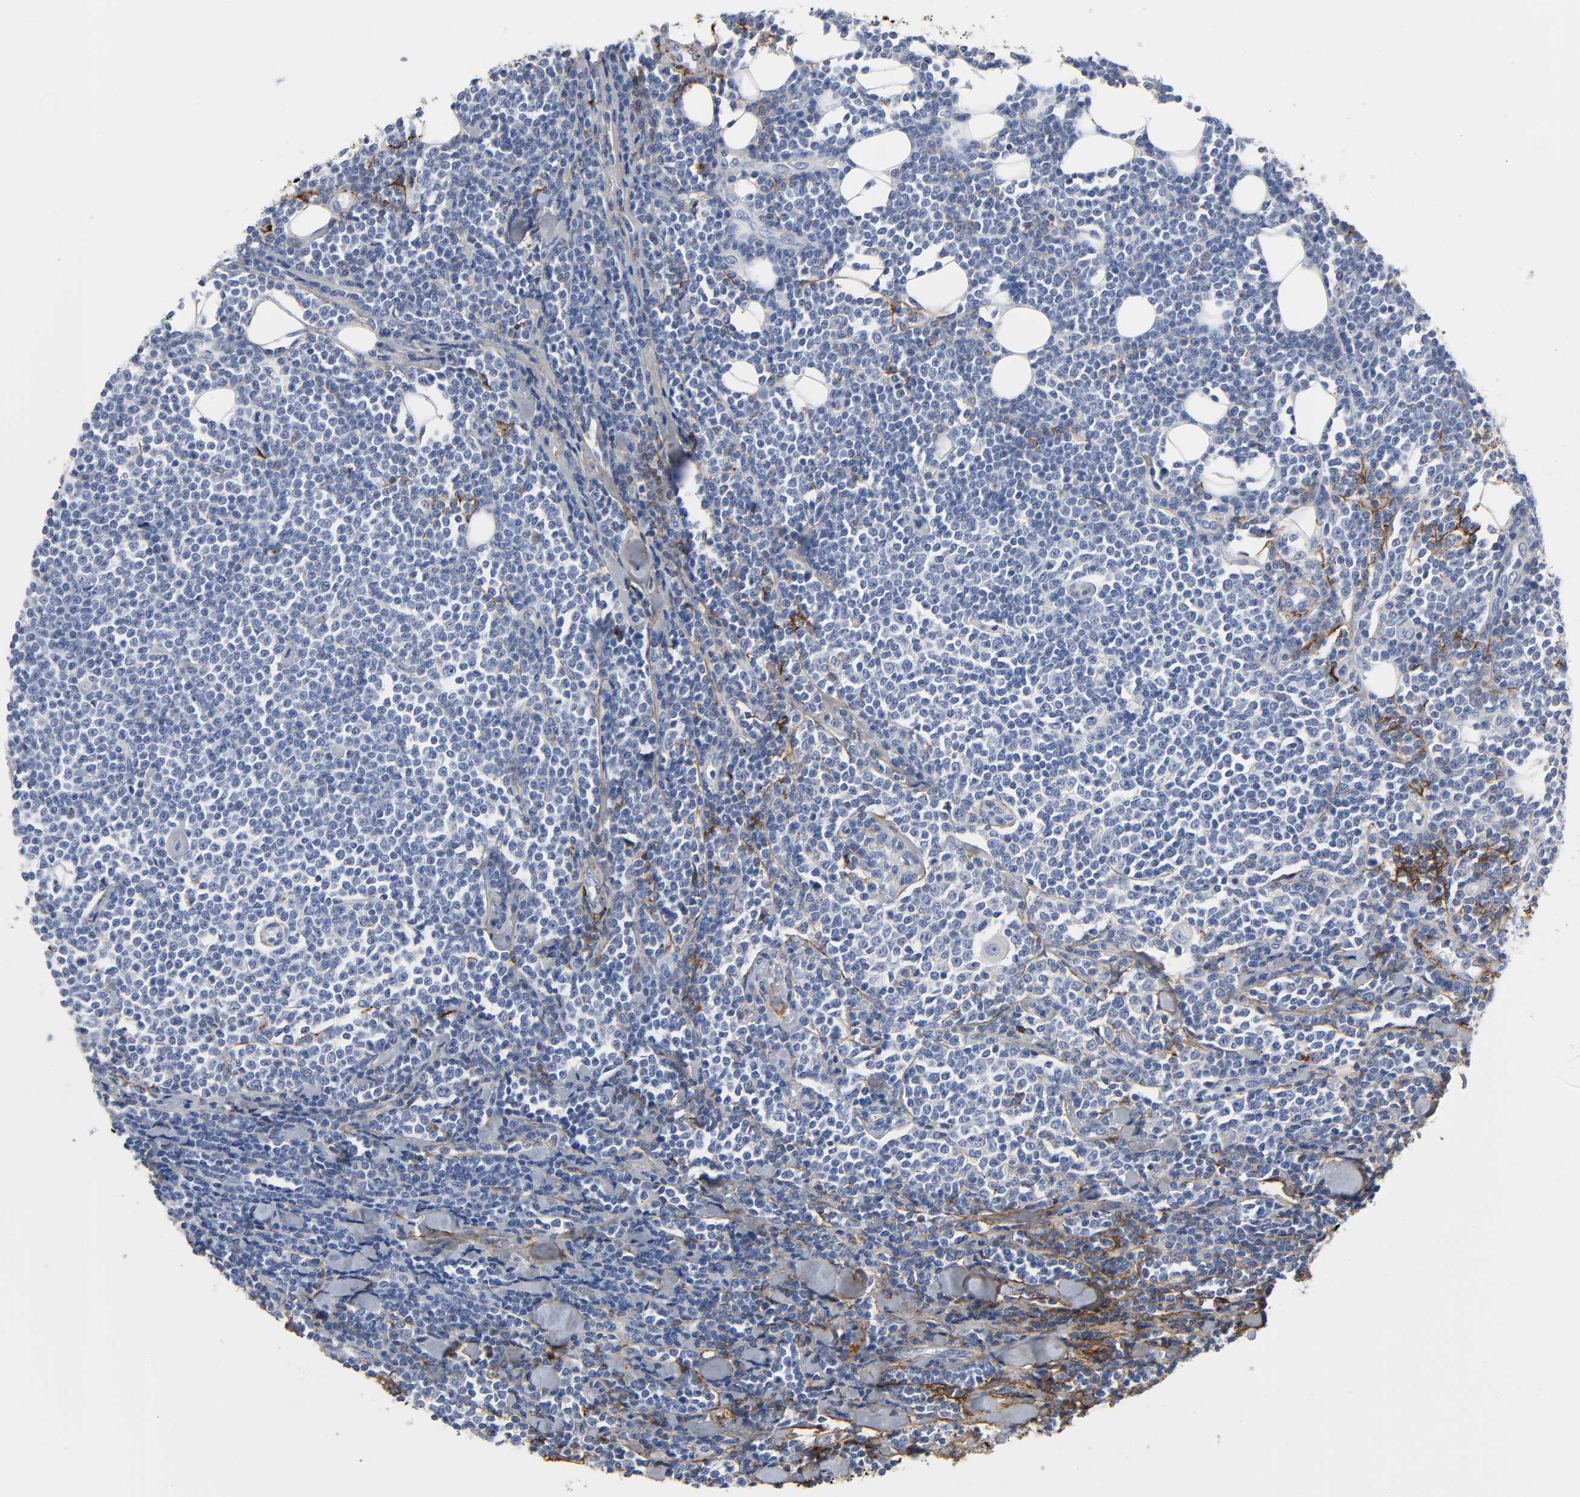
{"staining": {"intensity": "negative", "quantity": "none", "location": "none"}, "tissue": "lymphoma", "cell_type": "Tumor cells", "image_type": "cancer", "snomed": [{"axis": "morphology", "description": "Malignant lymphoma, non-Hodgkin's type, Low grade"}, {"axis": "topography", "description": "Soft tissue"}], "caption": "Tumor cells show no significant expression in lymphoma.", "gene": "FBLN1", "patient": {"sex": "male", "age": 92}}